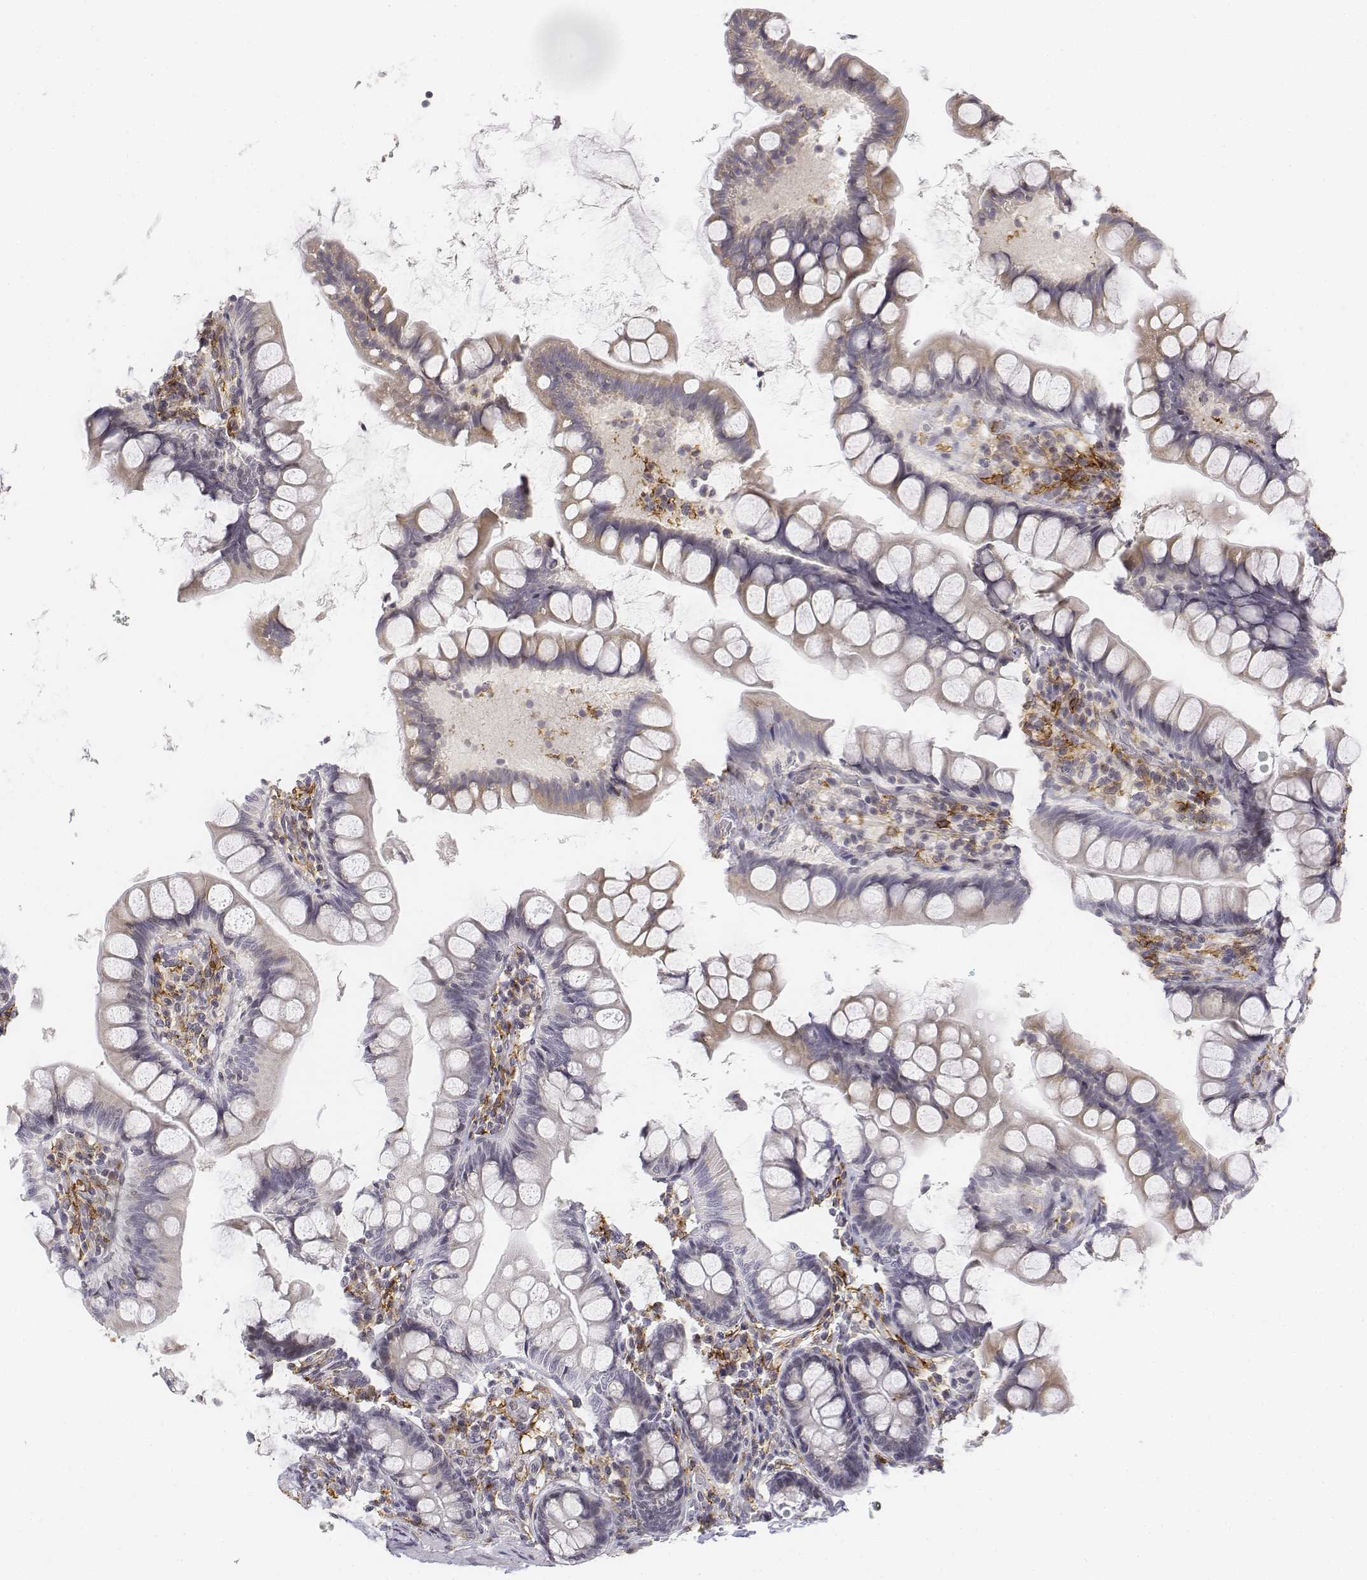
{"staining": {"intensity": "negative", "quantity": "none", "location": "none"}, "tissue": "small intestine", "cell_type": "Glandular cells", "image_type": "normal", "snomed": [{"axis": "morphology", "description": "Normal tissue, NOS"}, {"axis": "topography", "description": "Small intestine"}], "caption": "Immunohistochemistry (IHC) histopathology image of normal small intestine: small intestine stained with DAB reveals no significant protein expression in glandular cells.", "gene": "CD14", "patient": {"sex": "male", "age": 70}}